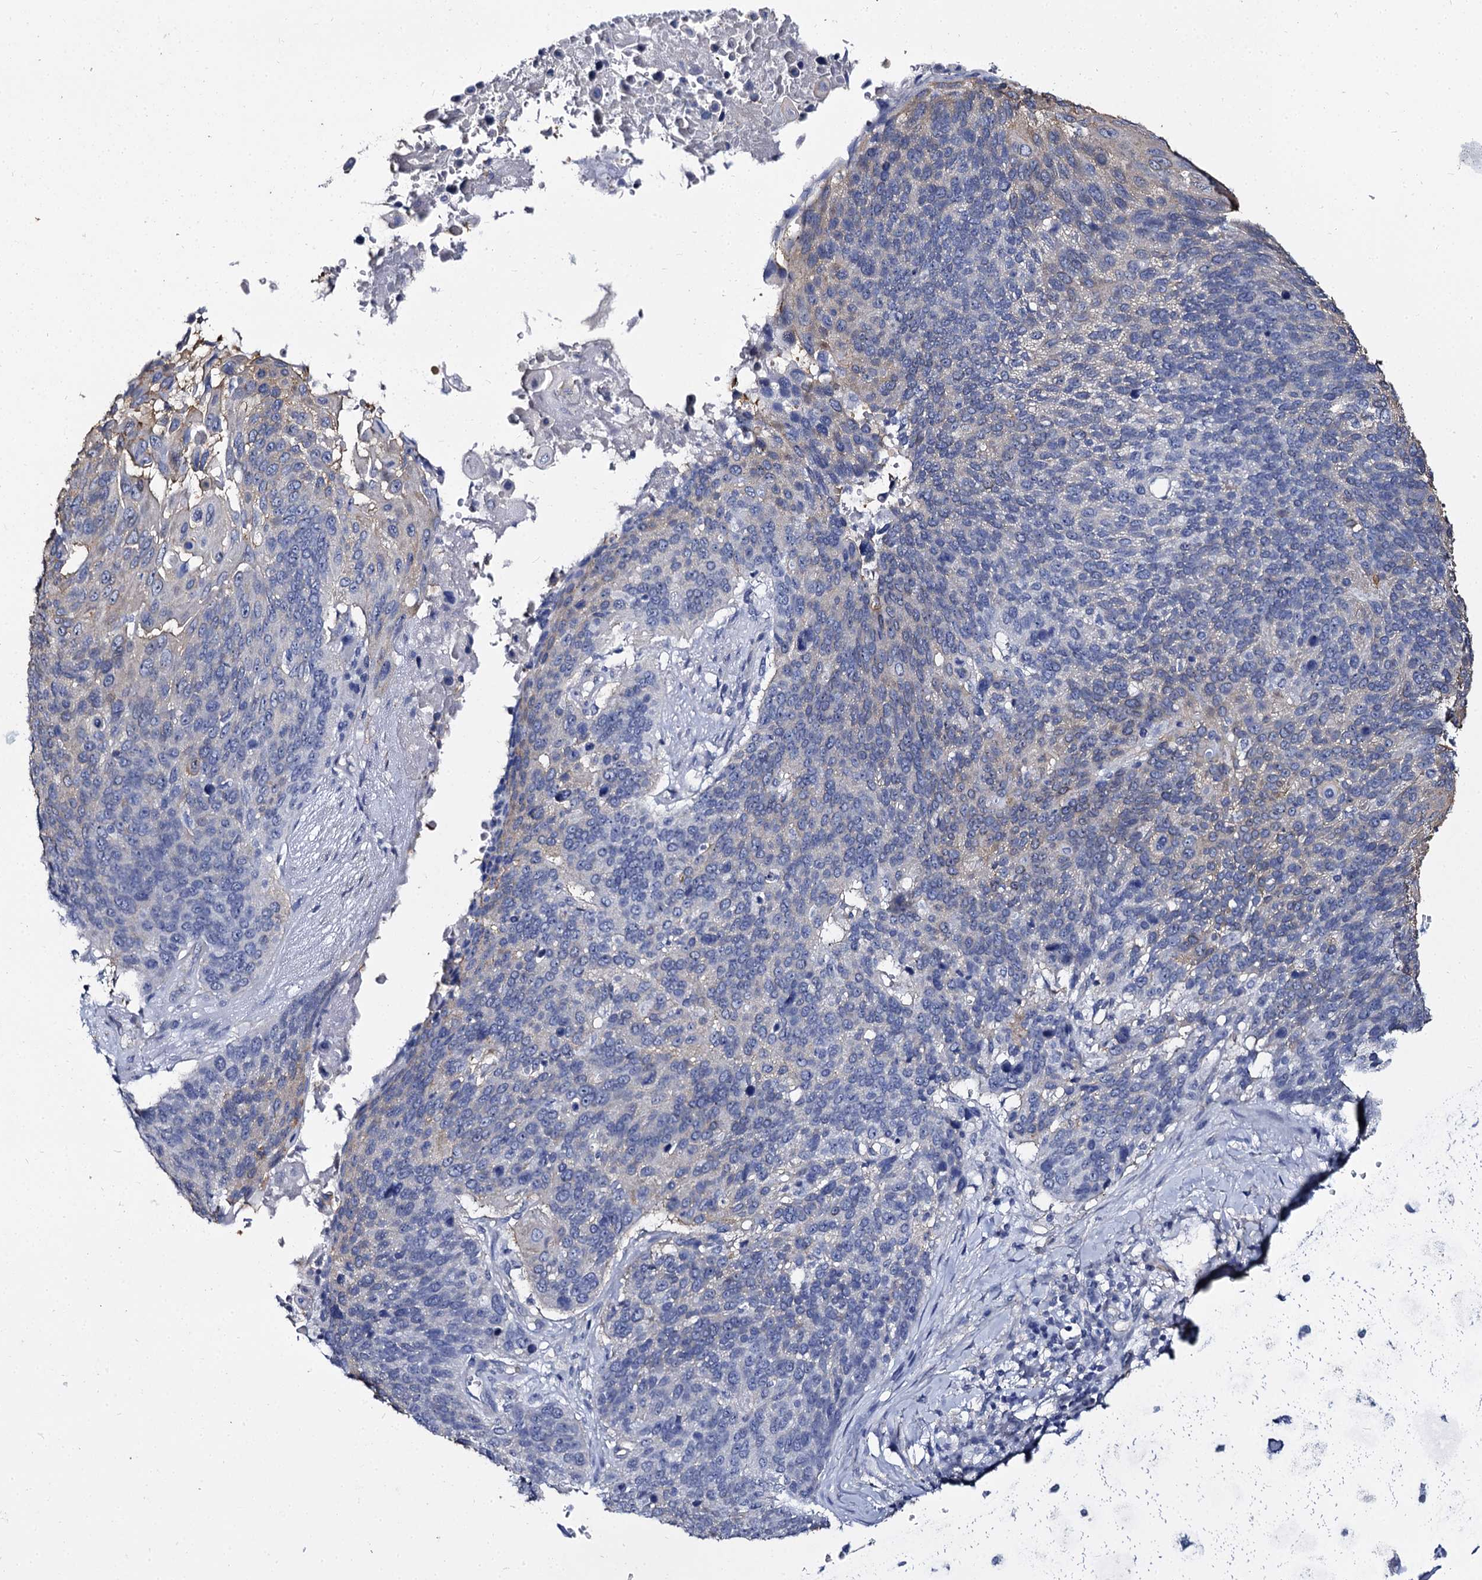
{"staining": {"intensity": "weak", "quantity": "<25%", "location": "cytoplasmic/membranous"}, "tissue": "lung cancer", "cell_type": "Tumor cells", "image_type": "cancer", "snomed": [{"axis": "morphology", "description": "Squamous cell carcinoma, NOS"}, {"axis": "topography", "description": "Lung"}], "caption": "Human lung cancer (squamous cell carcinoma) stained for a protein using IHC shows no positivity in tumor cells.", "gene": "CBFB", "patient": {"sex": "male", "age": 66}}